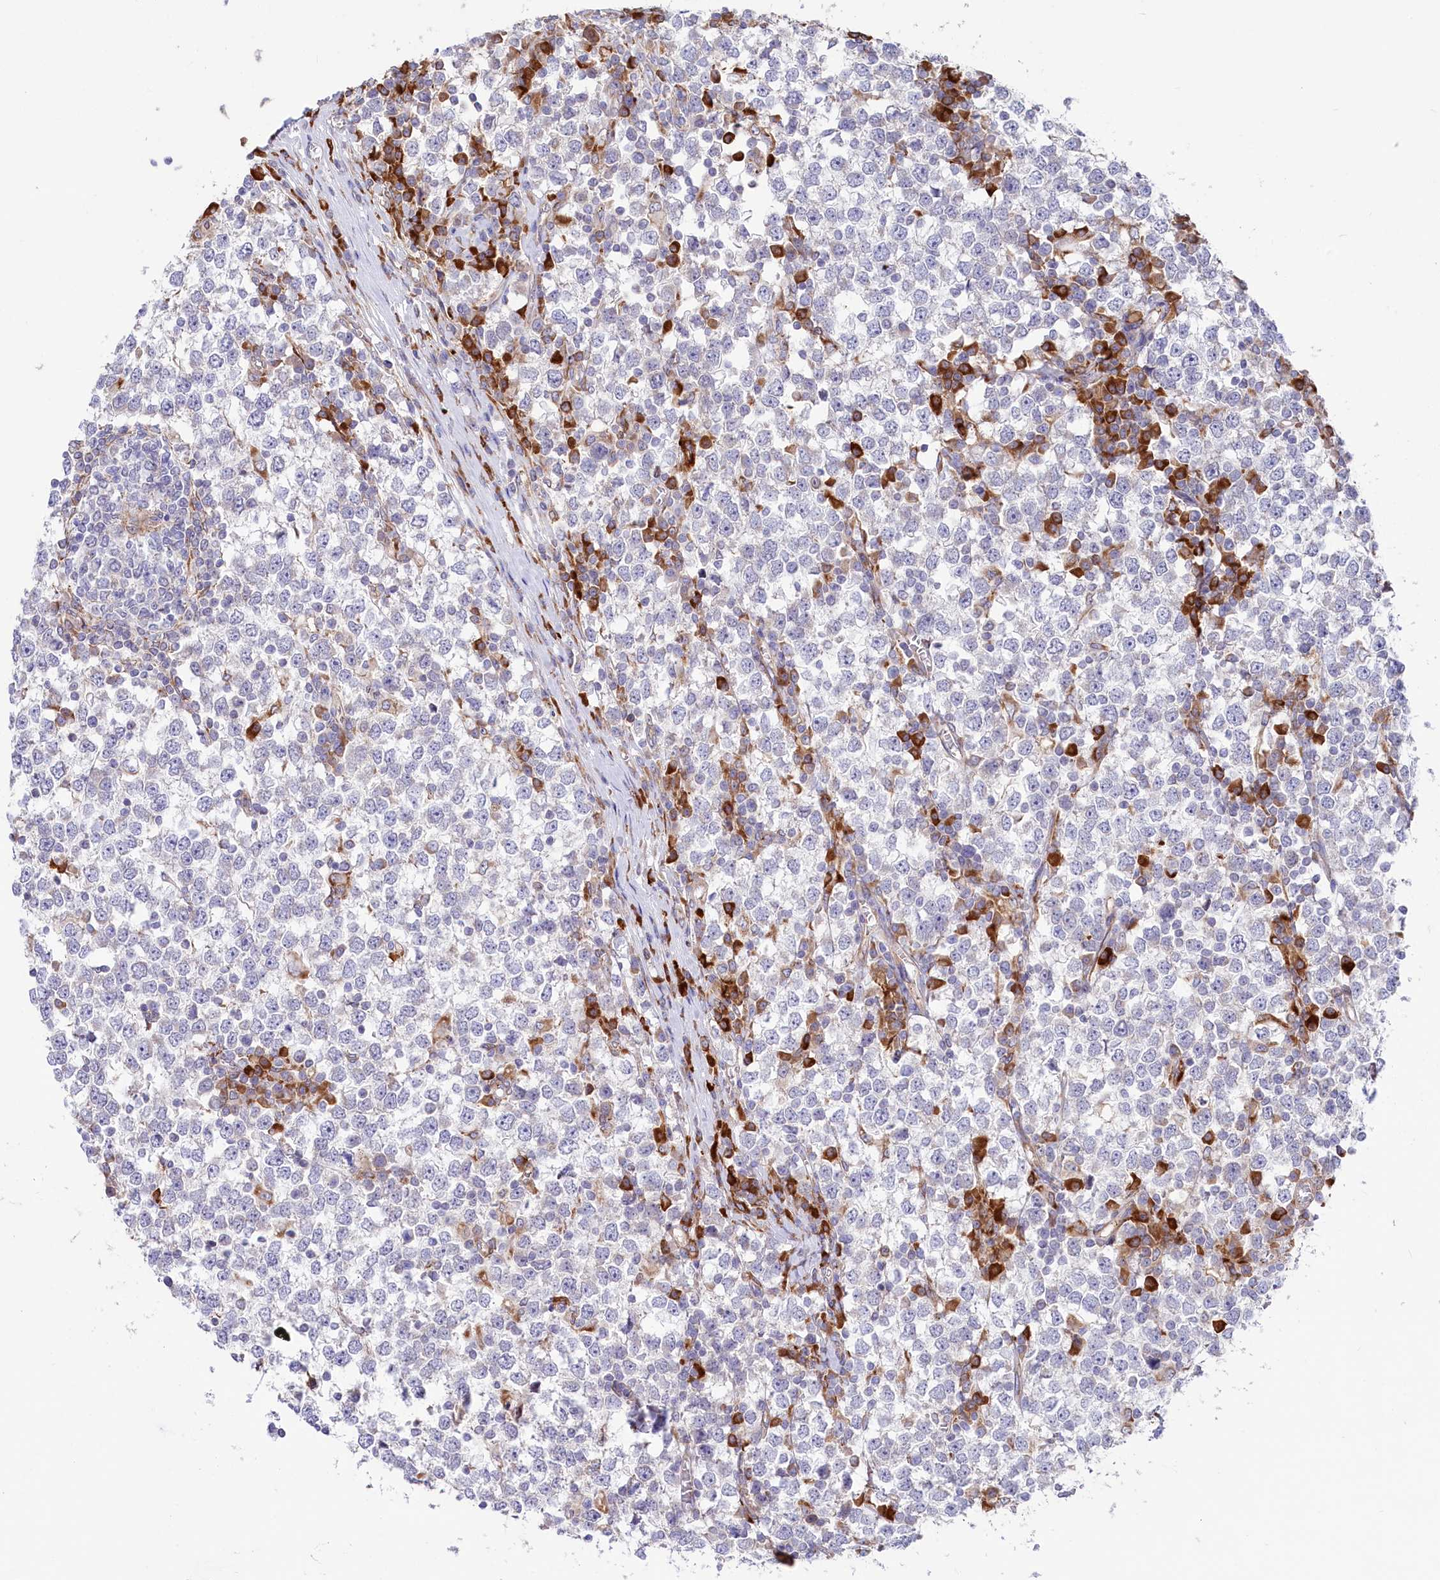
{"staining": {"intensity": "negative", "quantity": "none", "location": "none"}, "tissue": "testis cancer", "cell_type": "Tumor cells", "image_type": "cancer", "snomed": [{"axis": "morphology", "description": "Seminoma, NOS"}, {"axis": "topography", "description": "Testis"}], "caption": "Tumor cells show no significant protein positivity in testis cancer (seminoma).", "gene": "CHID1", "patient": {"sex": "male", "age": 65}}